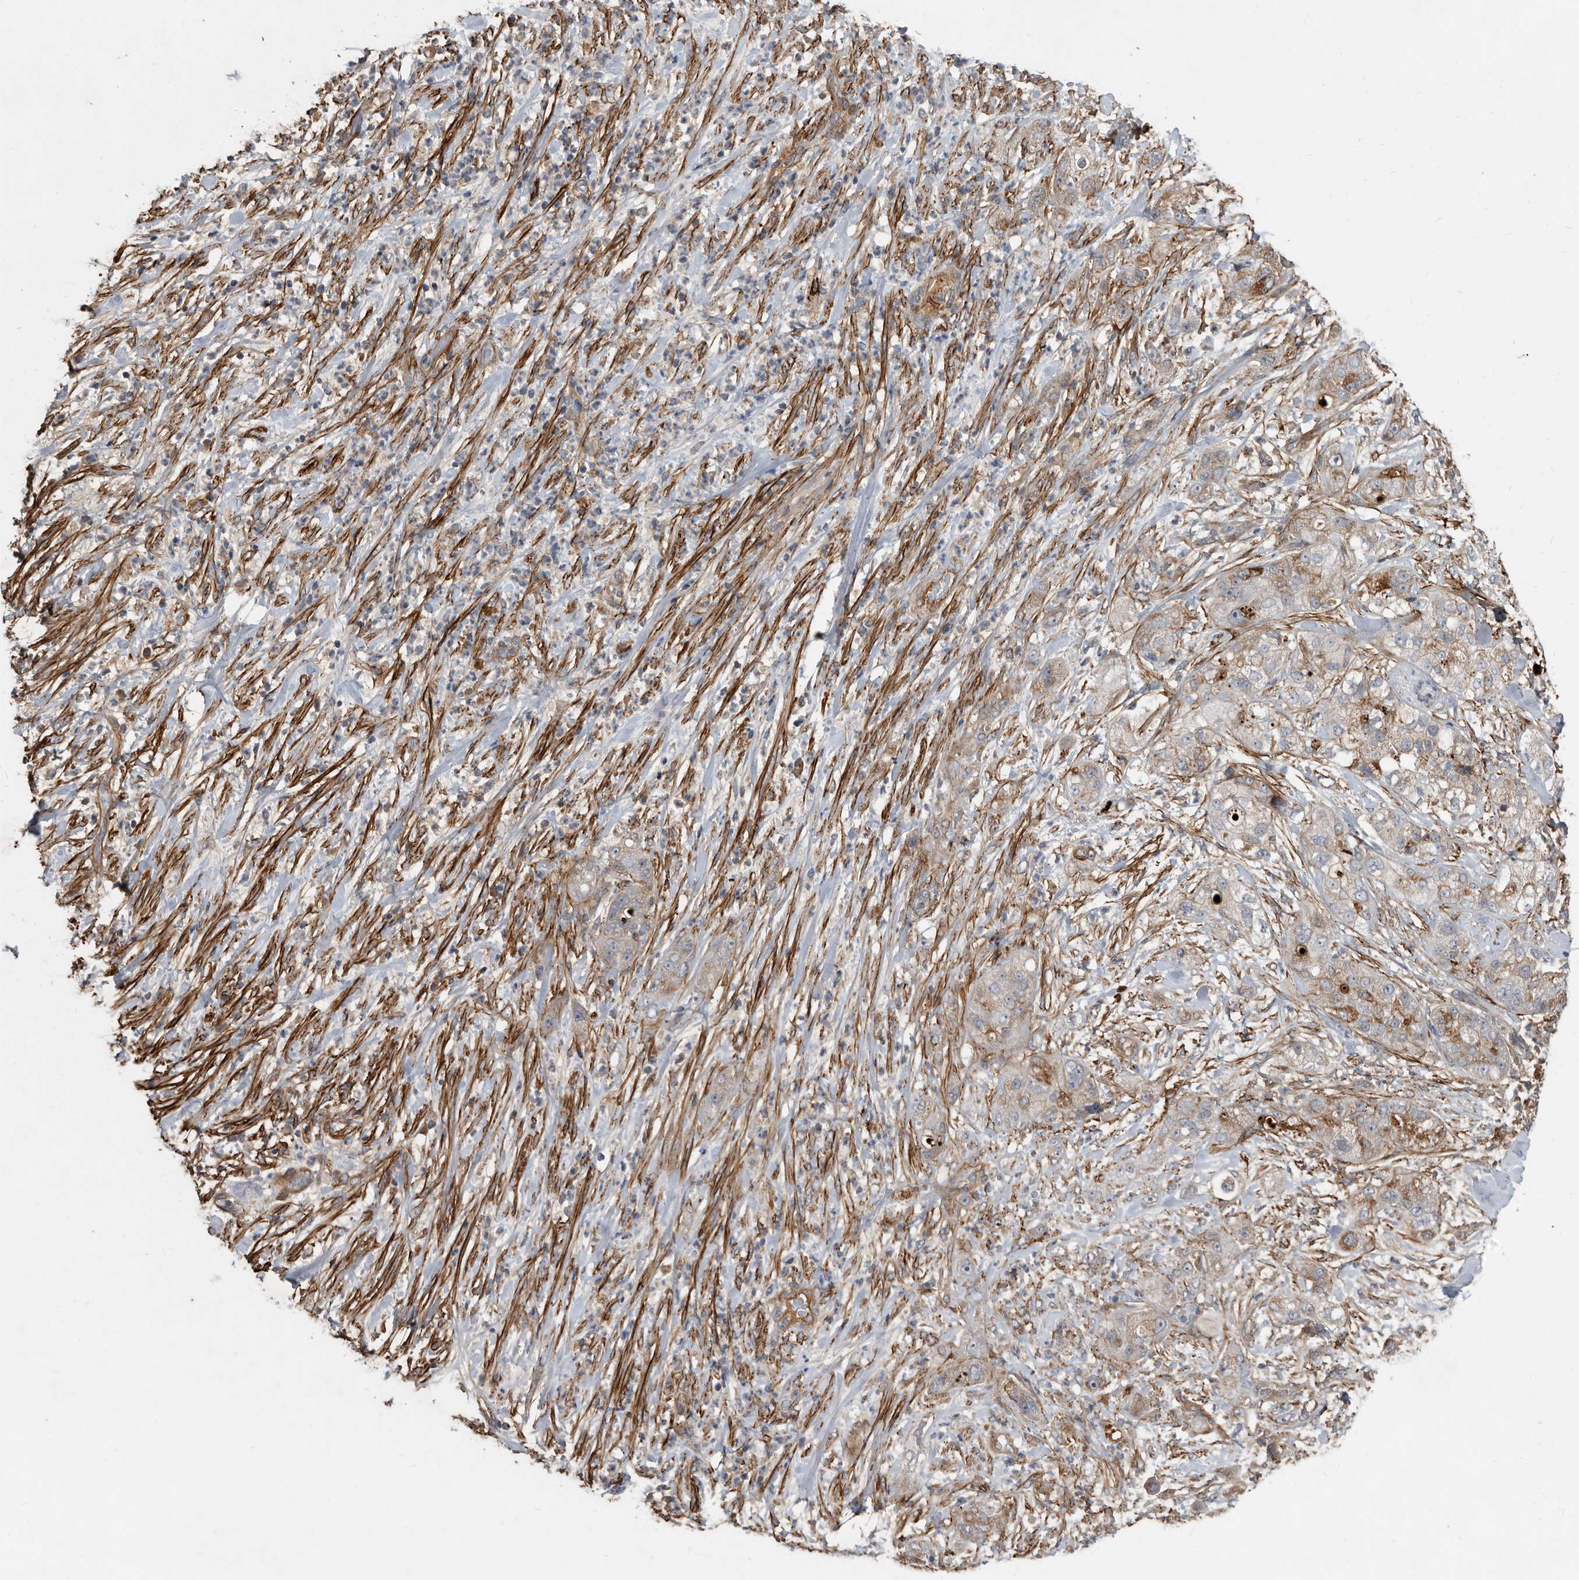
{"staining": {"intensity": "moderate", "quantity": "25%-75%", "location": "cytoplasmic/membranous"}, "tissue": "pancreatic cancer", "cell_type": "Tumor cells", "image_type": "cancer", "snomed": [{"axis": "morphology", "description": "Adenocarcinoma, NOS"}, {"axis": "topography", "description": "Pancreas"}], "caption": "This histopathology image shows immunohistochemistry staining of adenocarcinoma (pancreatic), with medium moderate cytoplasmic/membranous staining in about 25%-75% of tumor cells.", "gene": "PI15", "patient": {"sex": "female", "age": 78}}